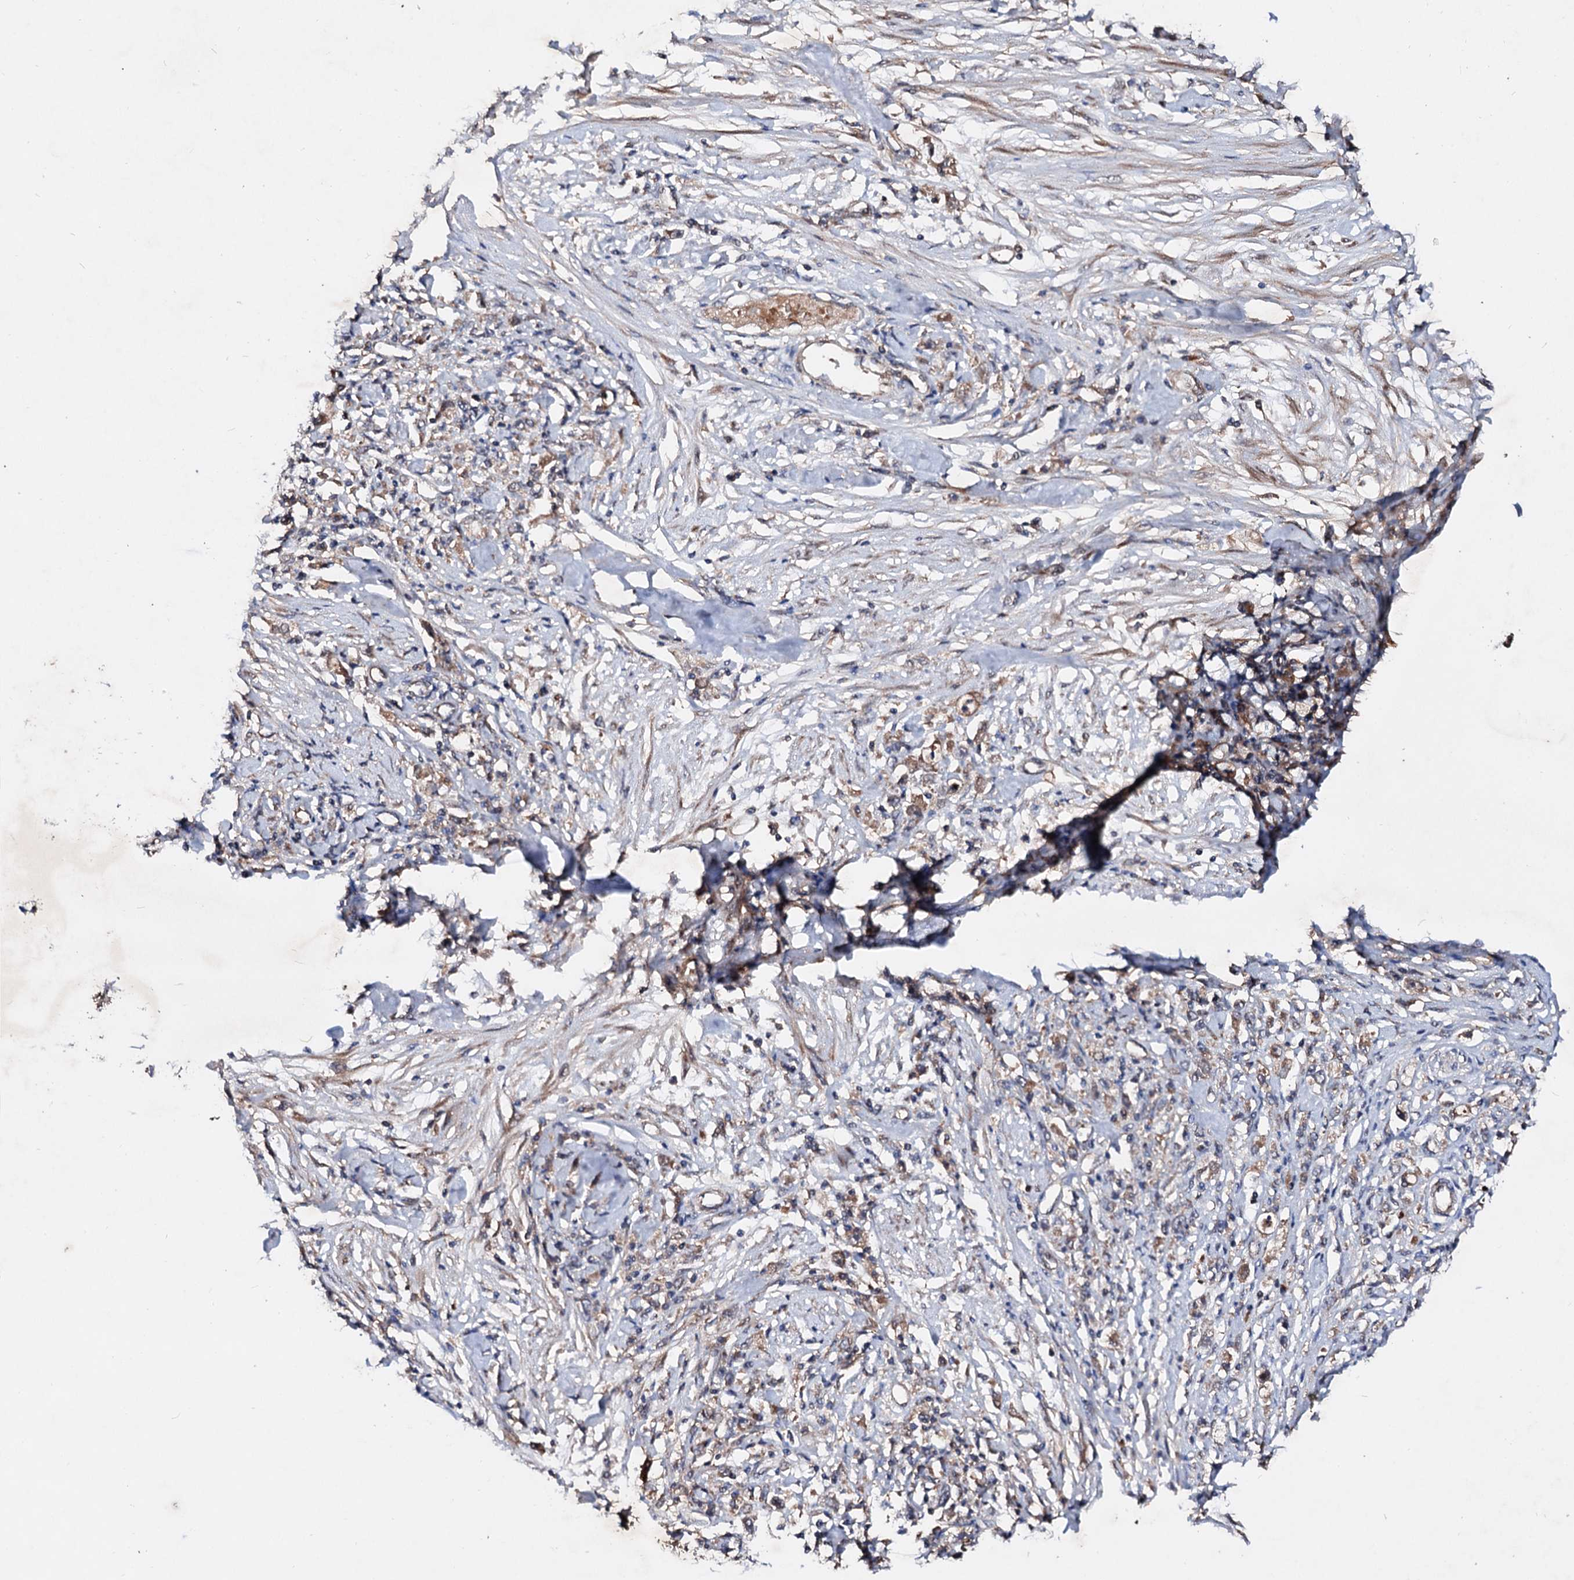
{"staining": {"intensity": "moderate", "quantity": ">75%", "location": "cytoplasmic/membranous"}, "tissue": "stomach cancer", "cell_type": "Tumor cells", "image_type": "cancer", "snomed": [{"axis": "morphology", "description": "Adenocarcinoma, NOS"}, {"axis": "topography", "description": "Stomach"}], "caption": "Immunohistochemical staining of stomach cancer (adenocarcinoma) displays medium levels of moderate cytoplasmic/membranous positivity in approximately >75% of tumor cells.", "gene": "EXTL1", "patient": {"sex": "female", "age": 59}}